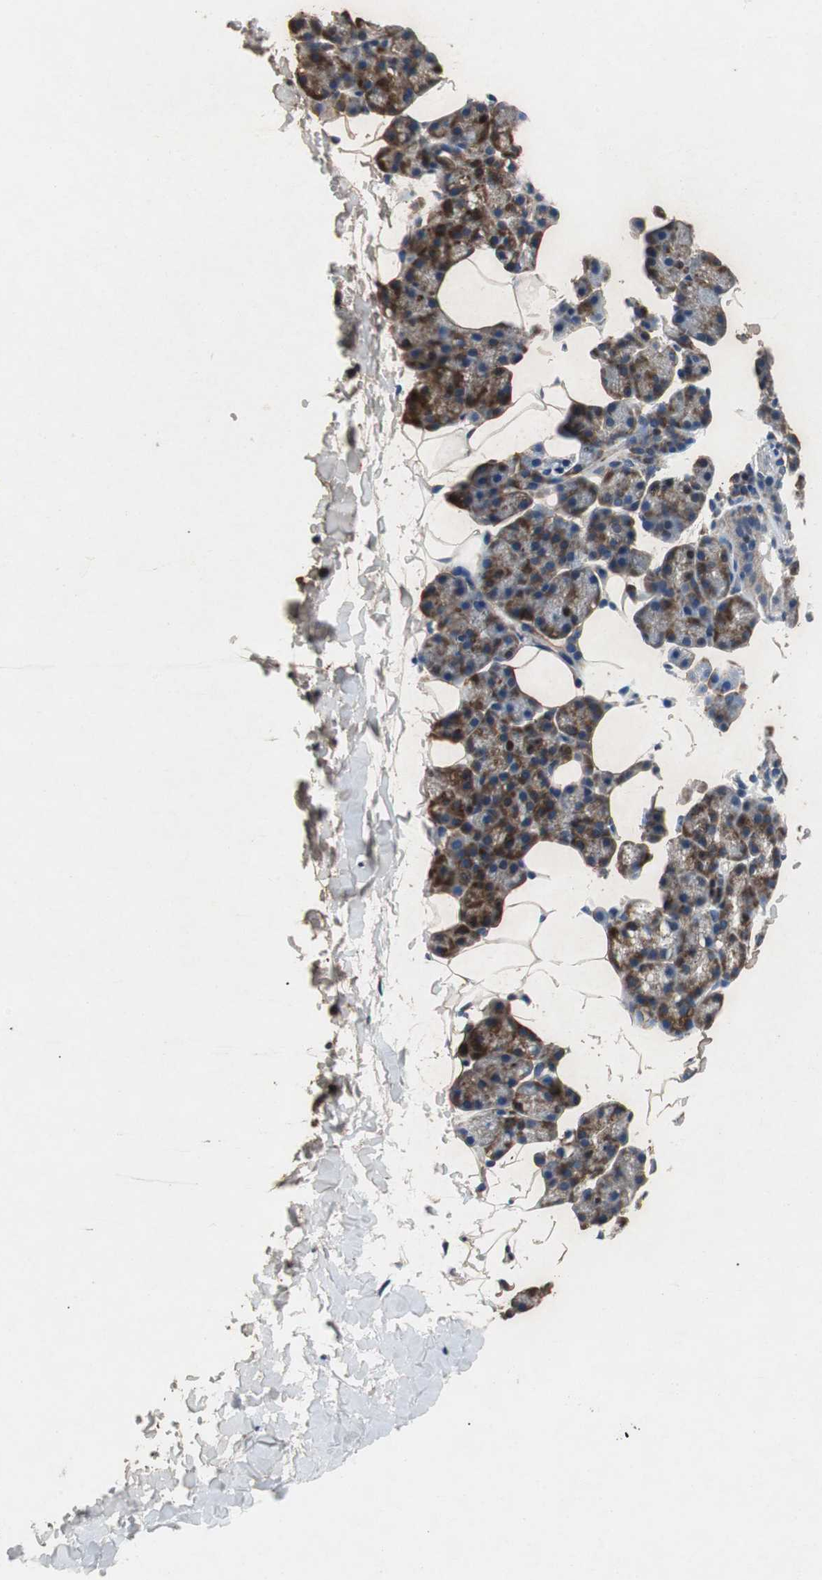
{"staining": {"intensity": "strong", "quantity": ">75%", "location": "cytoplasmic/membranous"}, "tissue": "salivary gland", "cell_type": "Glandular cells", "image_type": "normal", "snomed": [{"axis": "morphology", "description": "Normal tissue, NOS"}, {"axis": "topography", "description": "Lymph node"}, {"axis": "topography", "description": "Salivary gland"}], "caption": "IHC histopathology image of normal human salivary gland stained for a protein (brown), which reveals high levels of strong cytoplasmic/membranous staining in approximately >75% of glandular cells.", "gene": "RPL35", "patient": {"sex": "male", "age": 8}}